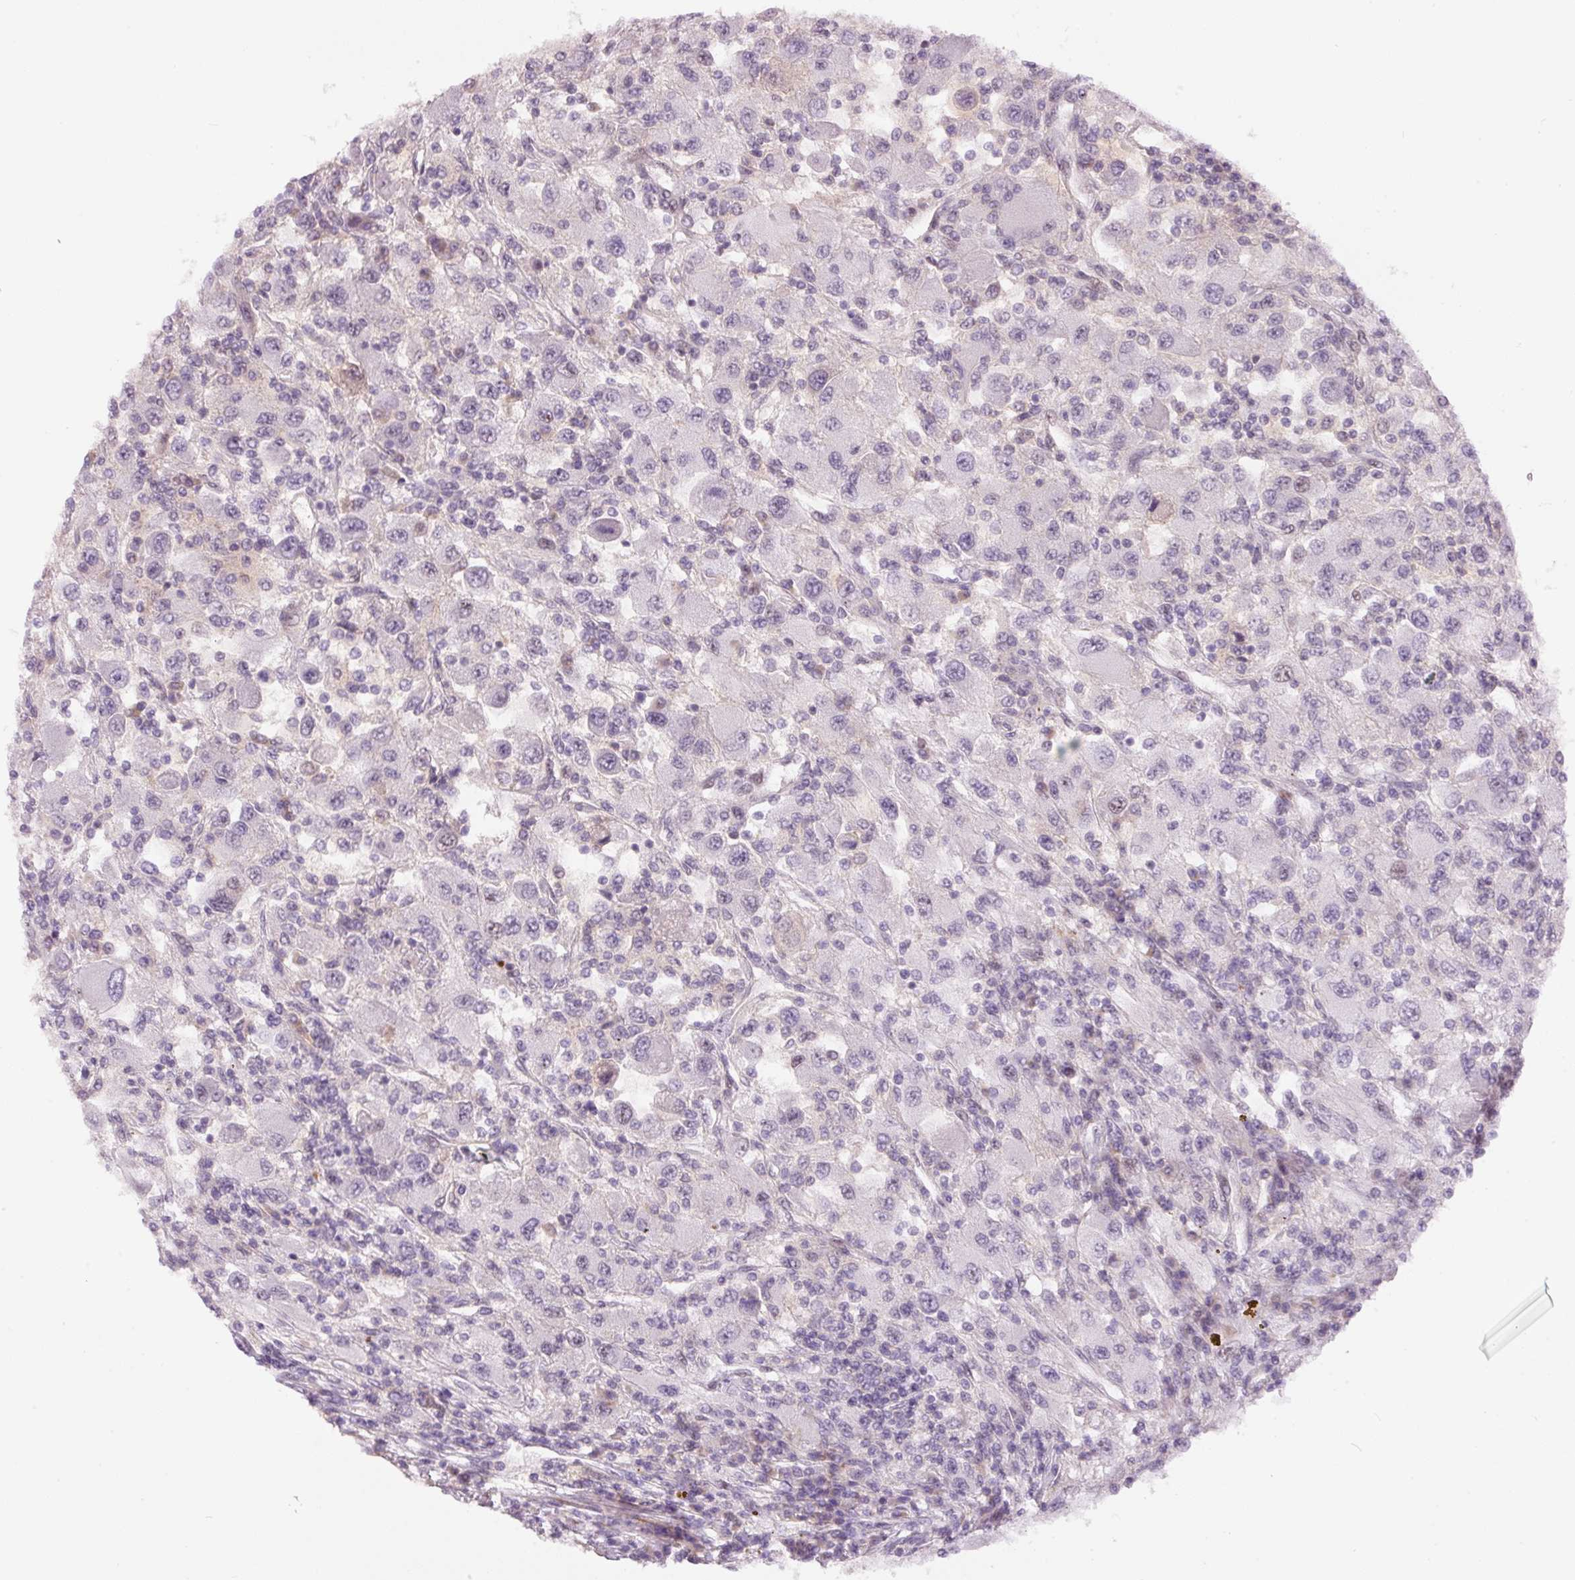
{"staining": {"intensity": "negative", "quantity": "none", "location": "none"}, "tissue": "renal cancer", "cell_type": "Tumor cells", "image_type": "cancer", "snomed": [{"axis": "morphology", "description": "Adenocarcinoma, NOS"}, {"axis": "topography", "description": "Kidney"}], "caption": "Tumor cells are negative for brown protein staining in adenocarcinoma (renal).", "gene": "HNF1A", "patient": {"sex": "female", "age": 67}}